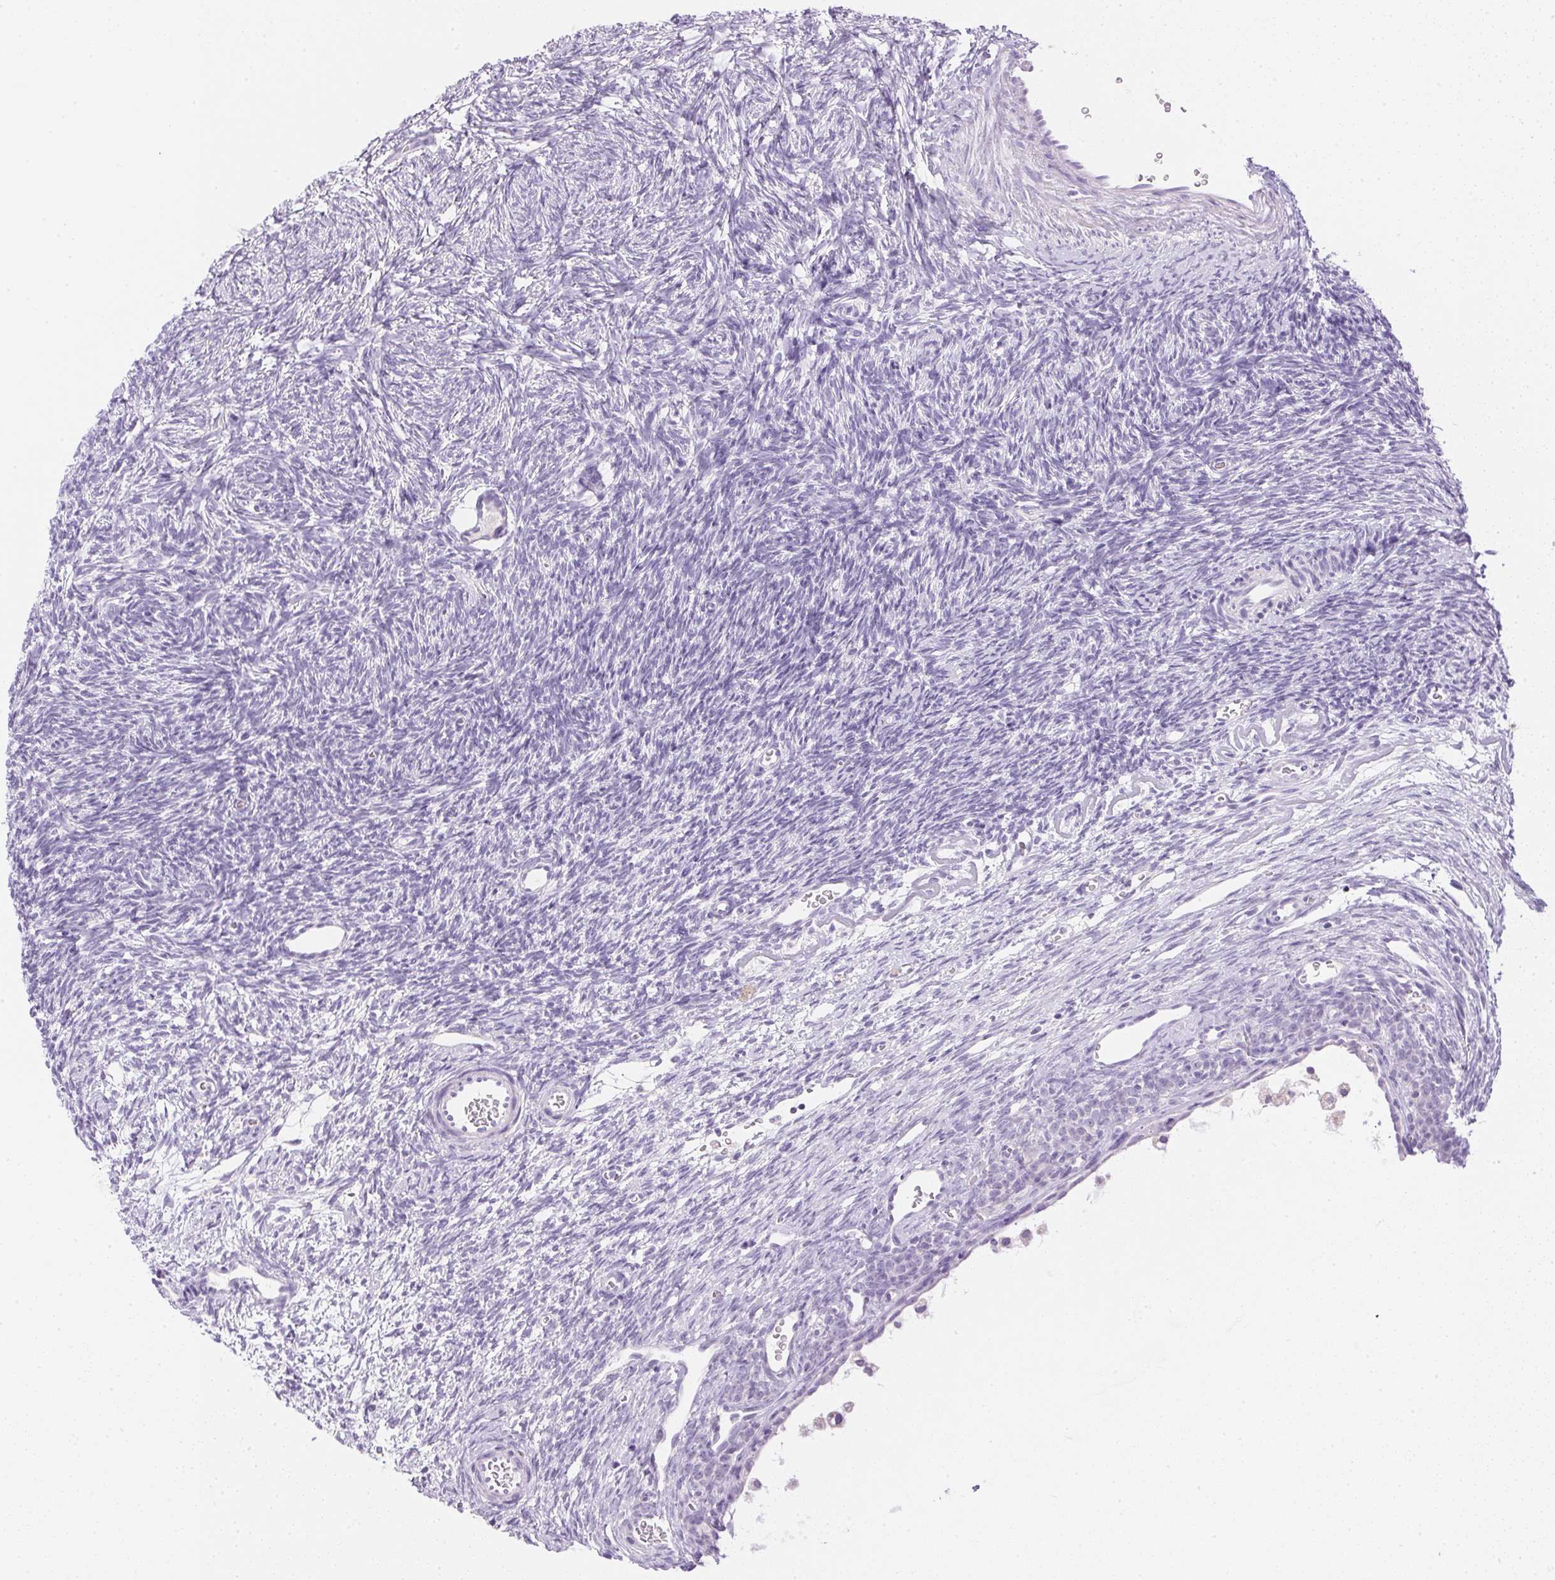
{"staining": {"intensity": "negative", "quantity": "none", "location": "none"}, "tissue": "ovary", "cell_type": "Follicle cells", "image_type": "normal", "snomed": [{"axis": "morphology", "description": "Normal tissue, NOS"}, {"axis": "topography", "description": "Ovary"}], "caption": "Ovary was stained to show a protein in brown. There is no significant positivity in follicle cells.", "gene": "ATP6V1G3", "patient": {"sex": "female", "age": 34}}